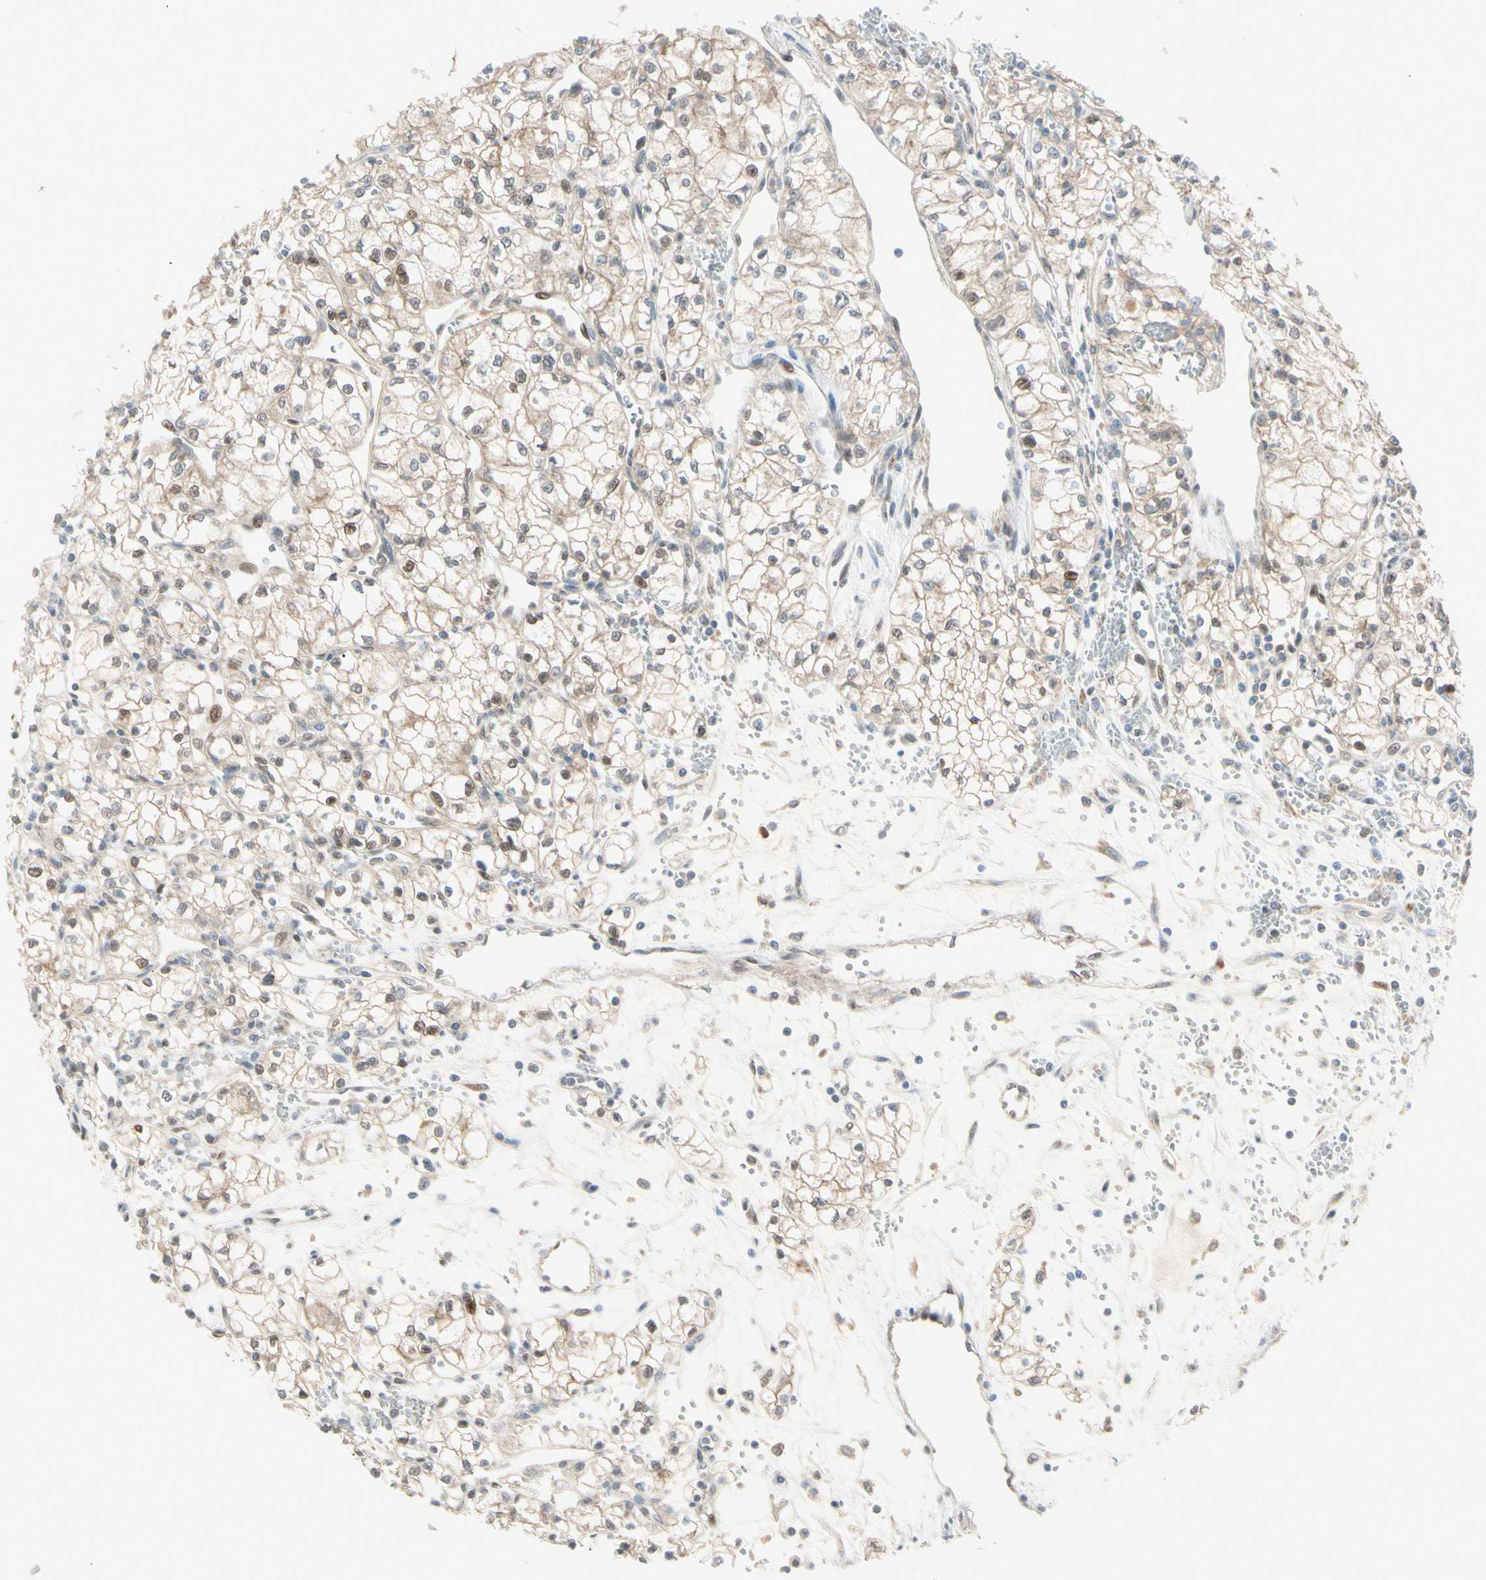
{"staining": {"intensity": "weak", "quantity": ">75%", "location": "cytoplasmic/membranous,nuclear"}, "tissue": "renal cancer", "cell_type": "Tumor cells", "image_type": "cancer", "snomed": [{"axis": "morphology", "description": "Normal tissue, NOS"}, {"axis": "morphology", "description": "Adenocarcinoma, NOS"}, {"axis": "topography", "description": "Kidney"}], "caption": "Immunohistochemistry image of neoplastic tissue: human adenocarcinoma (renal) stained using IHC reveals low levels of weak protein expression localized specifically in the cytoplasmic/membranous and nuclear of tumor cells, appearing as a cytoplasmic/membranous and nuclear brown color.", "gene": "PTTG1", "patient": {"sex": "male", "age": 59}}